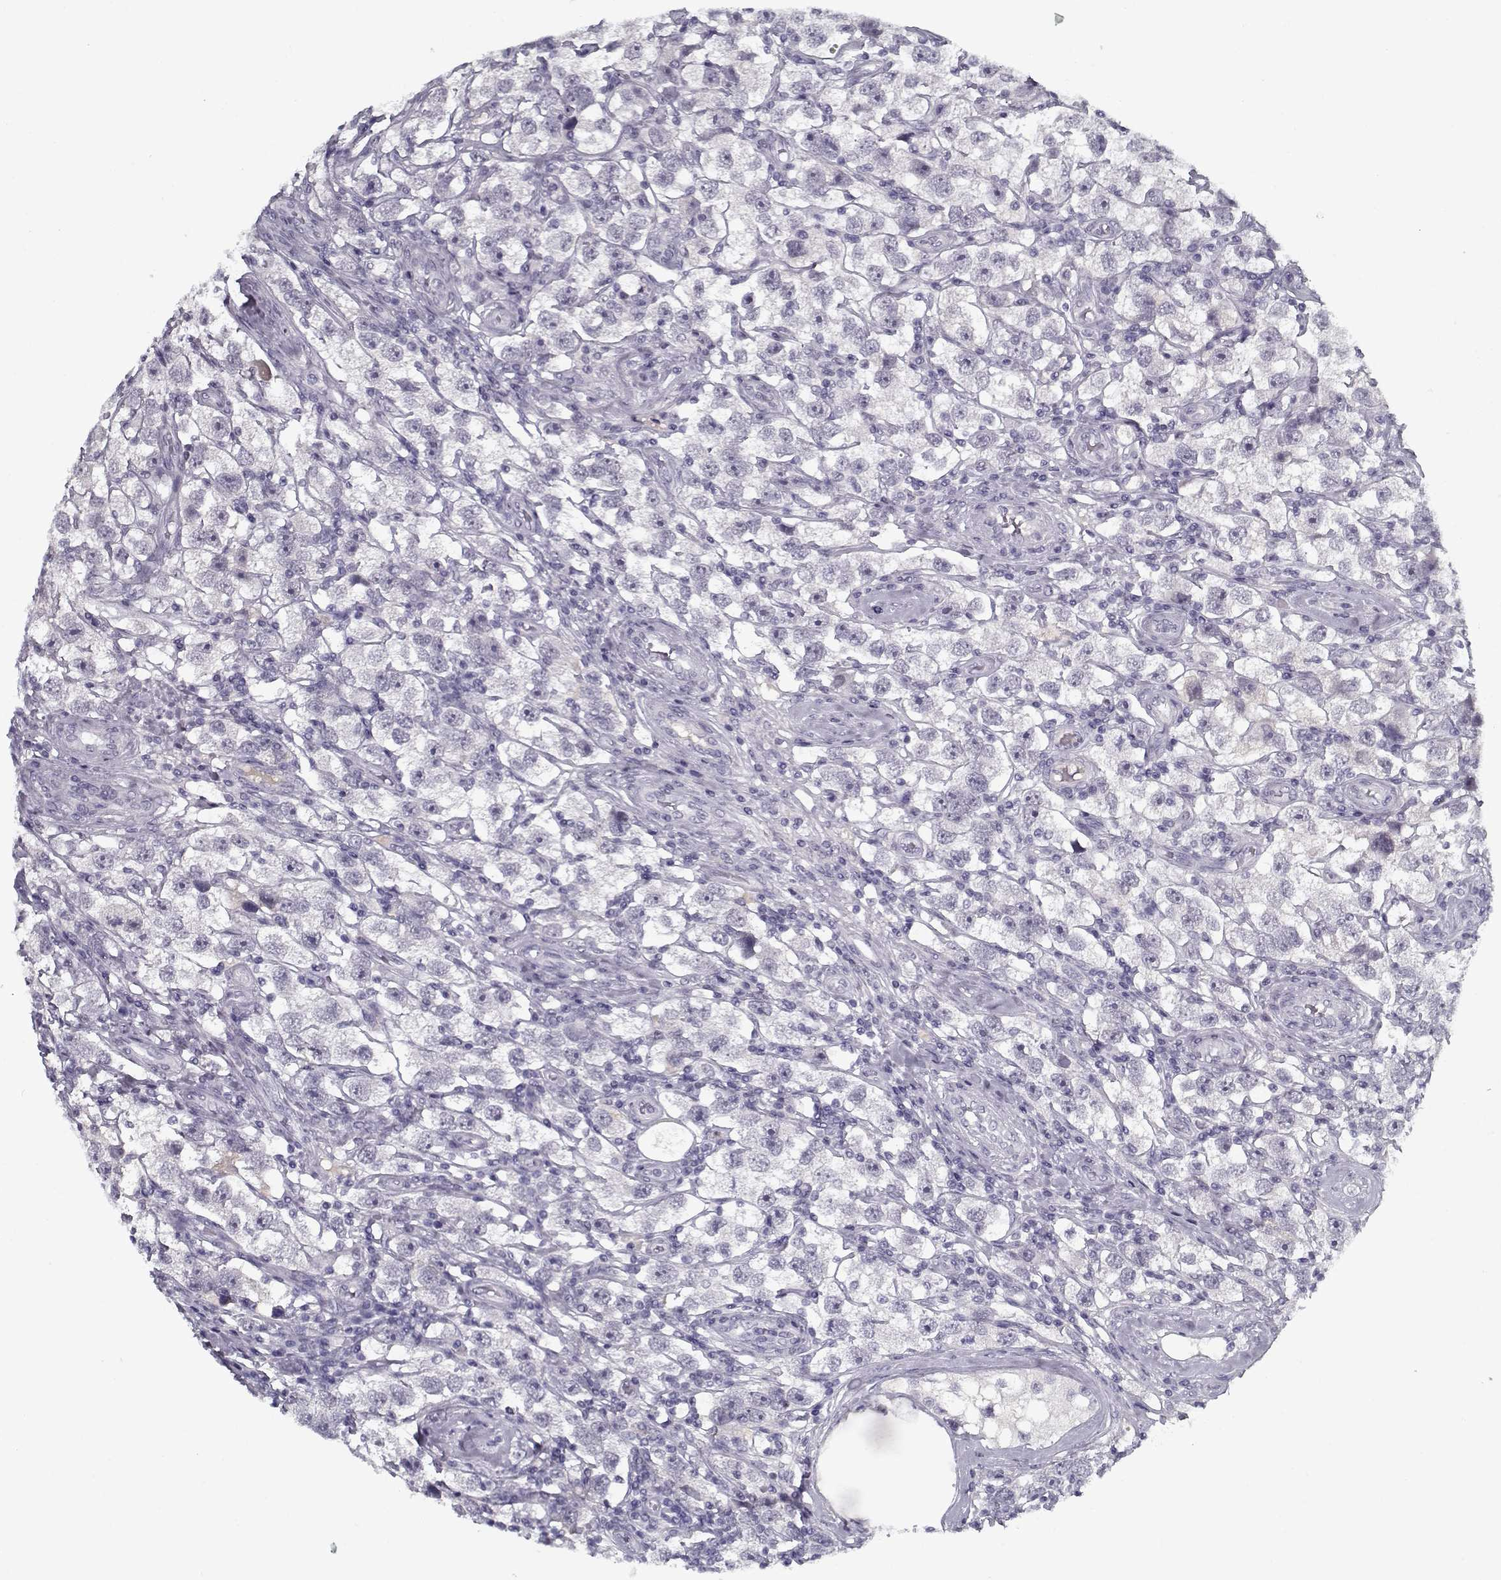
{"staining": {"intensity": "negative", "quantity": "none", "location": "none"}, "tissue": "testis cancer", "cell_type": "Tumor cells", "image_type": "cancer", "snomed": [{"axis": "morphology", "description": "Seminoma, NOS"}, {"axis": "topography", "description": "Testis"}], "caption": "This is an immunohistochemistry micrograph of human seminoma (testis). There is no expression in tumor cells.", "gene": "SPACA9", "patient": {"sex": "male", "age": 26}}